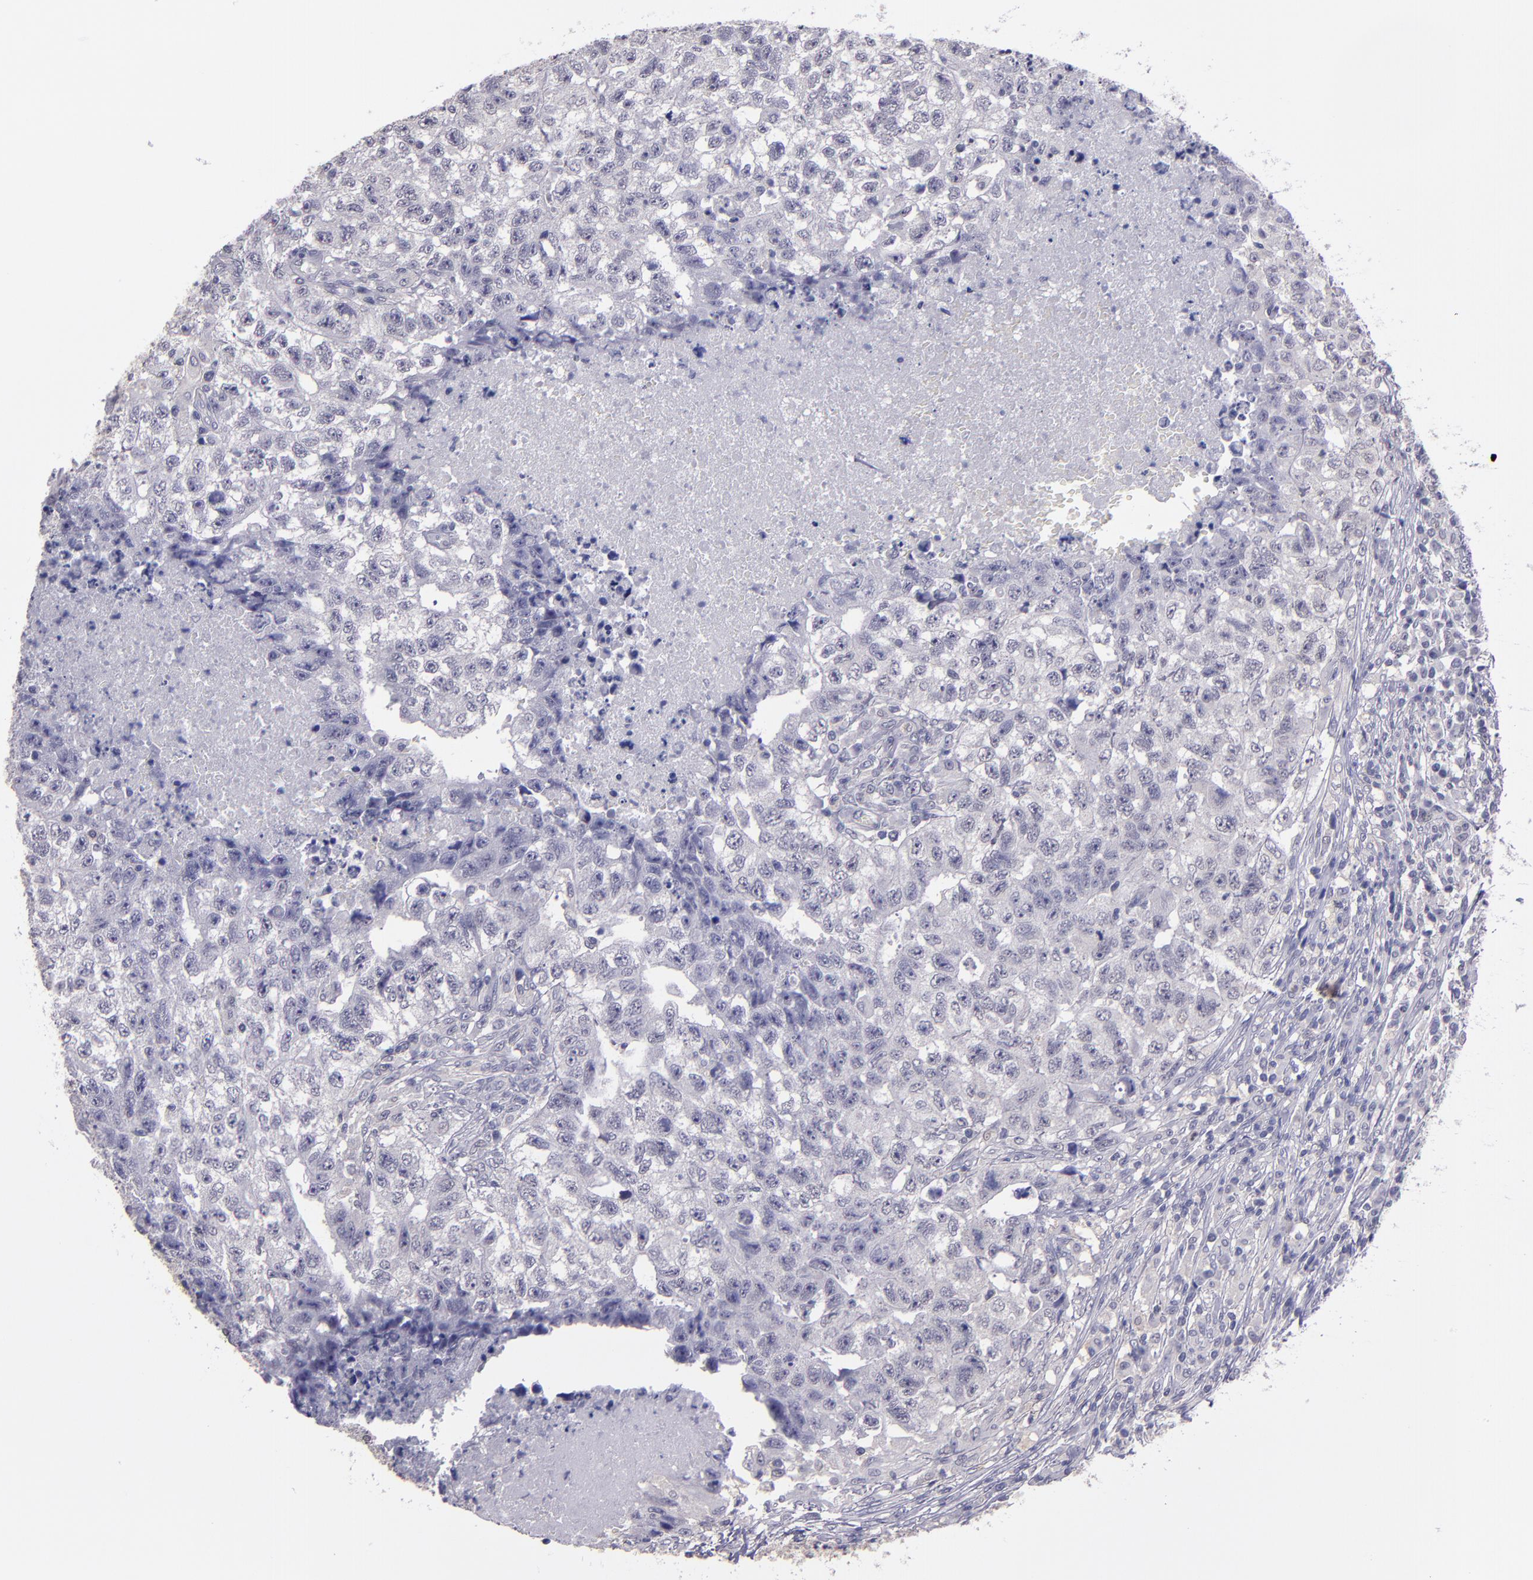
{"staining": {"intensity": "negative", "quantity": "none", "location": "none"}, "tissue": "testis cancer", "cell_type": "Tumor cells", "image_type": "cancer", "snomed": [{"axis": "morphology", "description": "Carcinoma, Embryonal, NOS"}, {"axis": "topography", "description": "Testis"}], "caption": "Embryonal carcinoma (testis) was stained to show a protein in brown. There is no significant positivity in tumor cells. (Immunohistochemistry, brightfield microscopy, high magnification).", "gene": "CEBPE", "patient": {"sex": "male", "age": 21}}